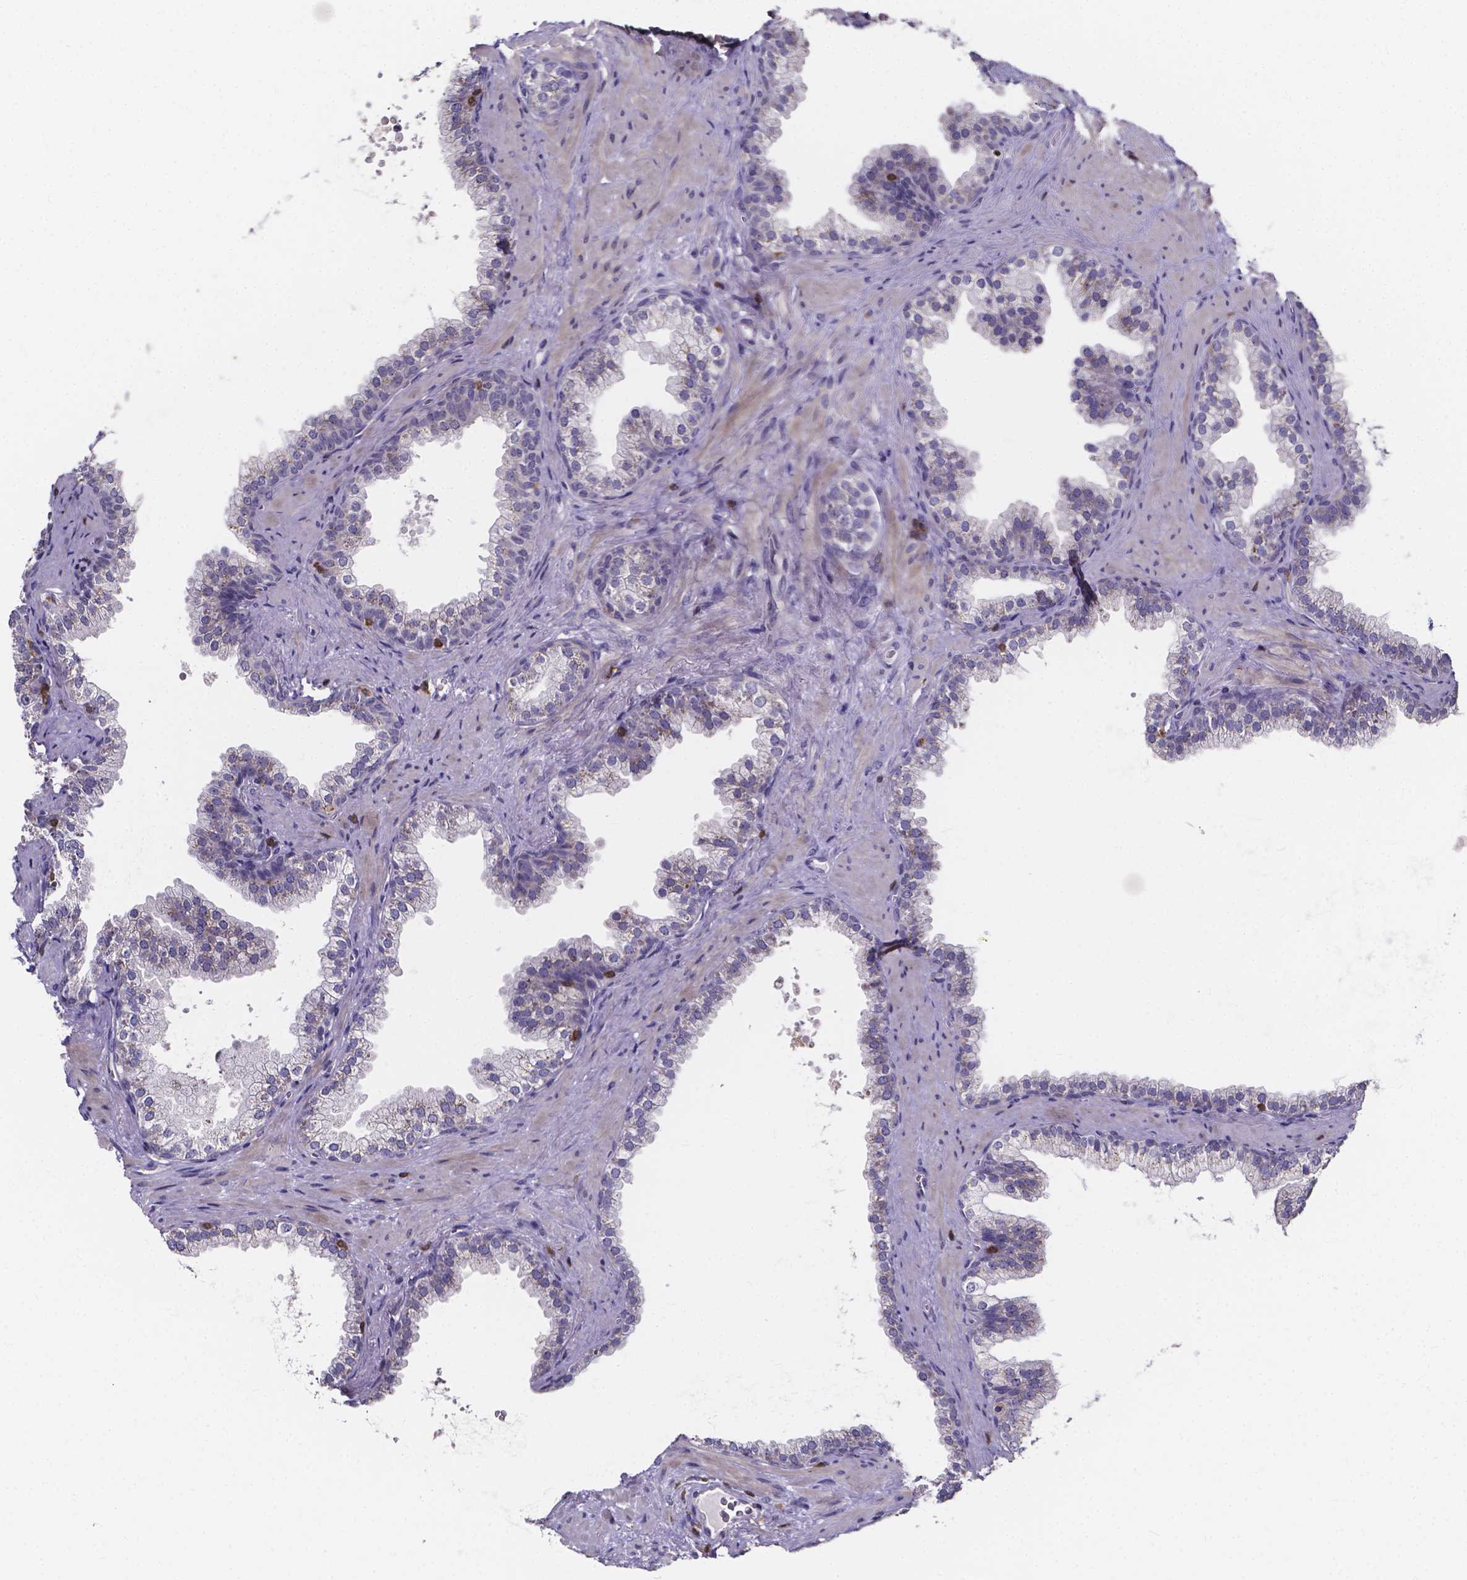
{"staining": {"intensity": "moderate", "quantity": "<25%", "location": "cytoplasmic/membranous"}, "tissue": "prostate", "cell_type": "Glandular cells", "image_type": "normal", "snomed": [{"axis": "morphology", "description": "Normal tissue, NOS"}, {"axis": "topography", "description": "Prostate"}], "caption": "Immunohistochemistry photomicrograph of benign prostate: prostate stained using IHC reveals low levels of moderate protein expression localized specifically in the cytoplasmic/membranous of glandular cells, appearing as a cytoplasmic/membranous brown color.", "gene": "THEMIS", "patient": {"sex": "male", "age": 79}}